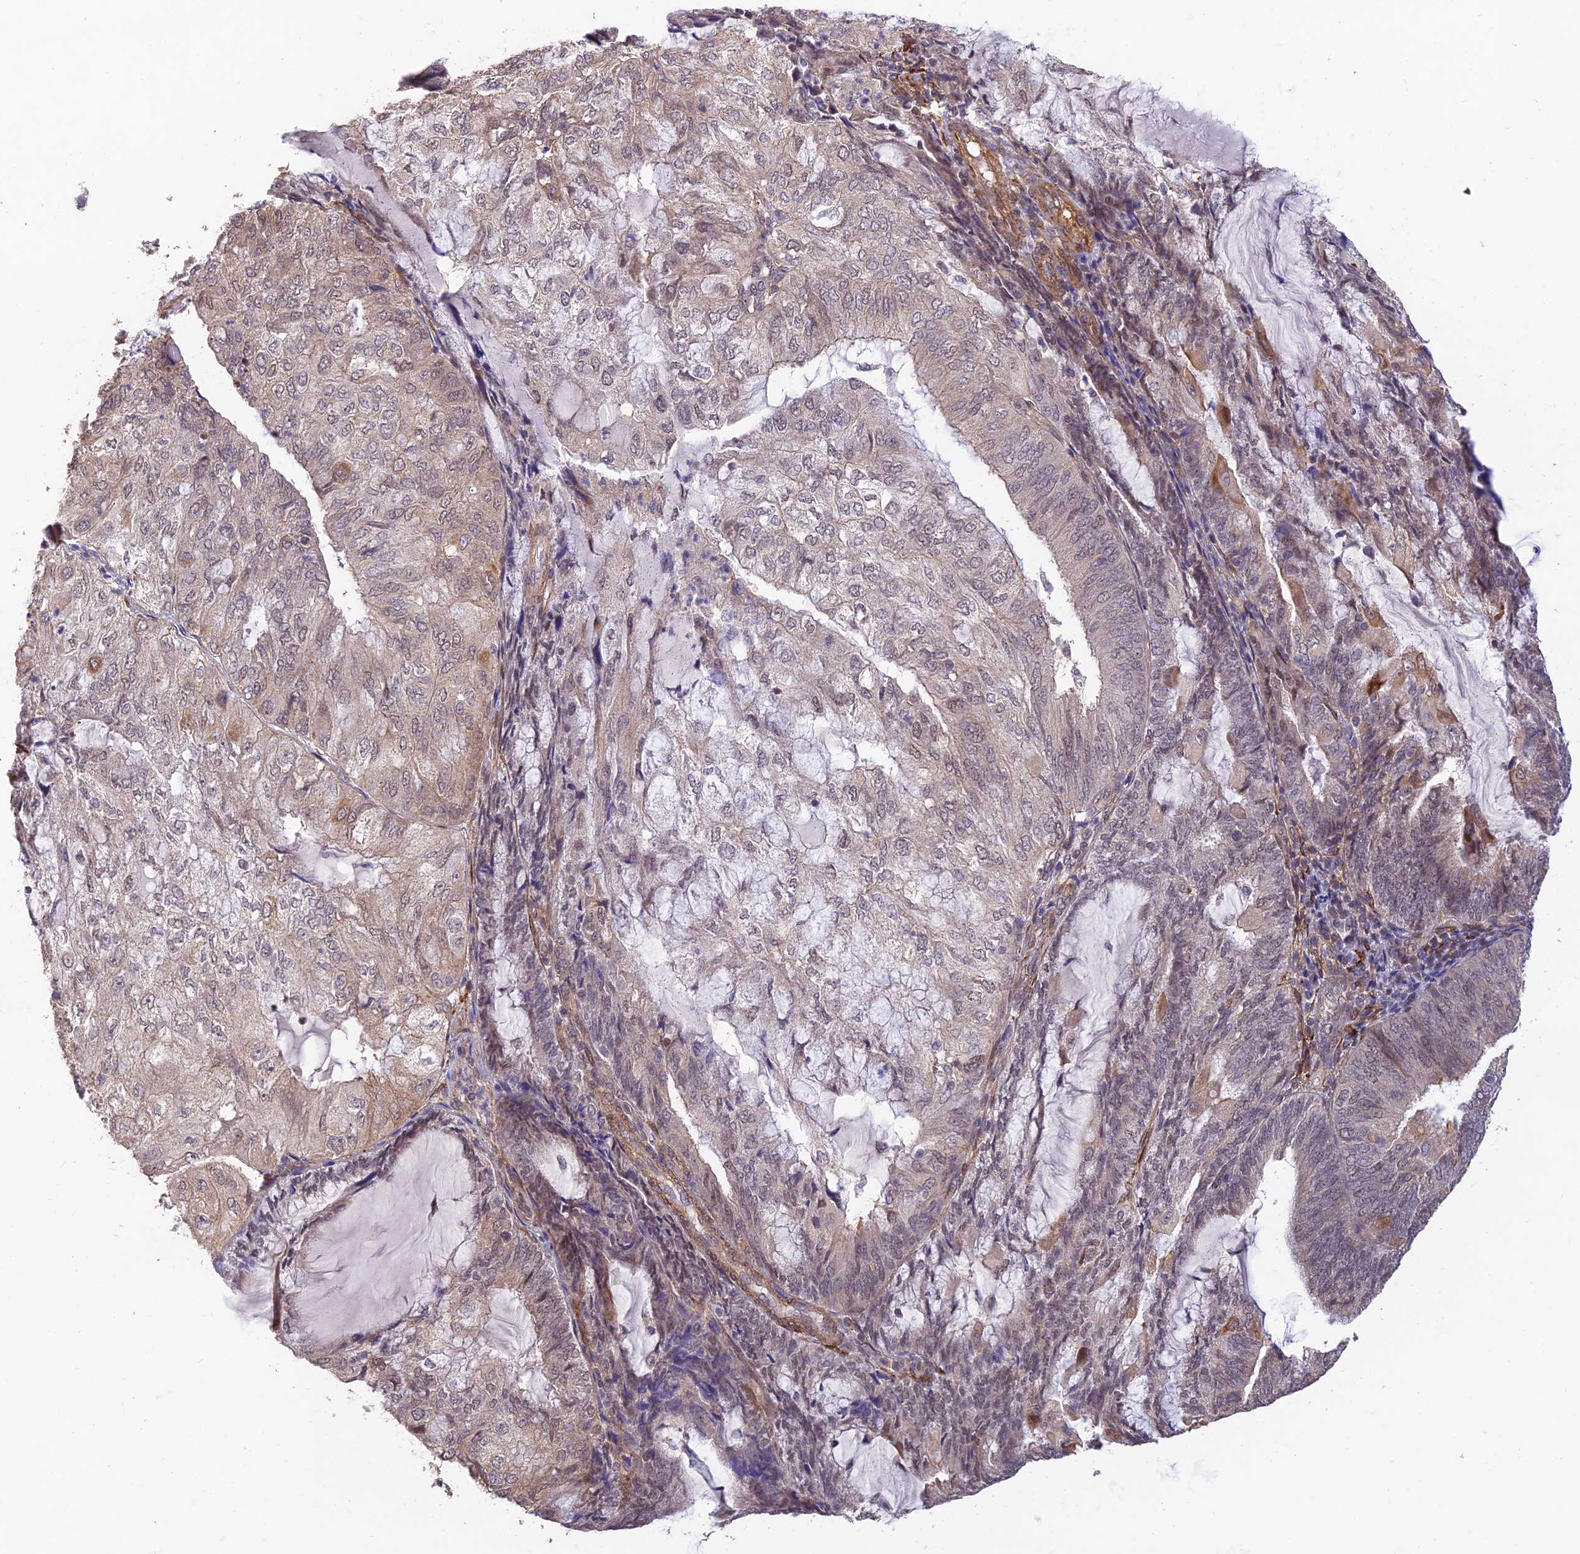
{"staining": {"intensity": "weak", "quantity": "<25%", "location": "cytoplasmic/membranous,nuclear"}, "tissue": "endometrial cancer", "cell_type": "Tumor cells", "image_type": "cancer", "snomed": [{"axis": "morphology", "description": "Adenocarcinoma, NOS"}, {"axis": "topography", "description": "Endometrium"}], "caption": "Adenocarcinoma (endometrial) was stained to show a protein in brown. There is no significant positivity in tumor cells.", "gene": "PAGR1", "patient": {"sex": "female", "age": 81}}